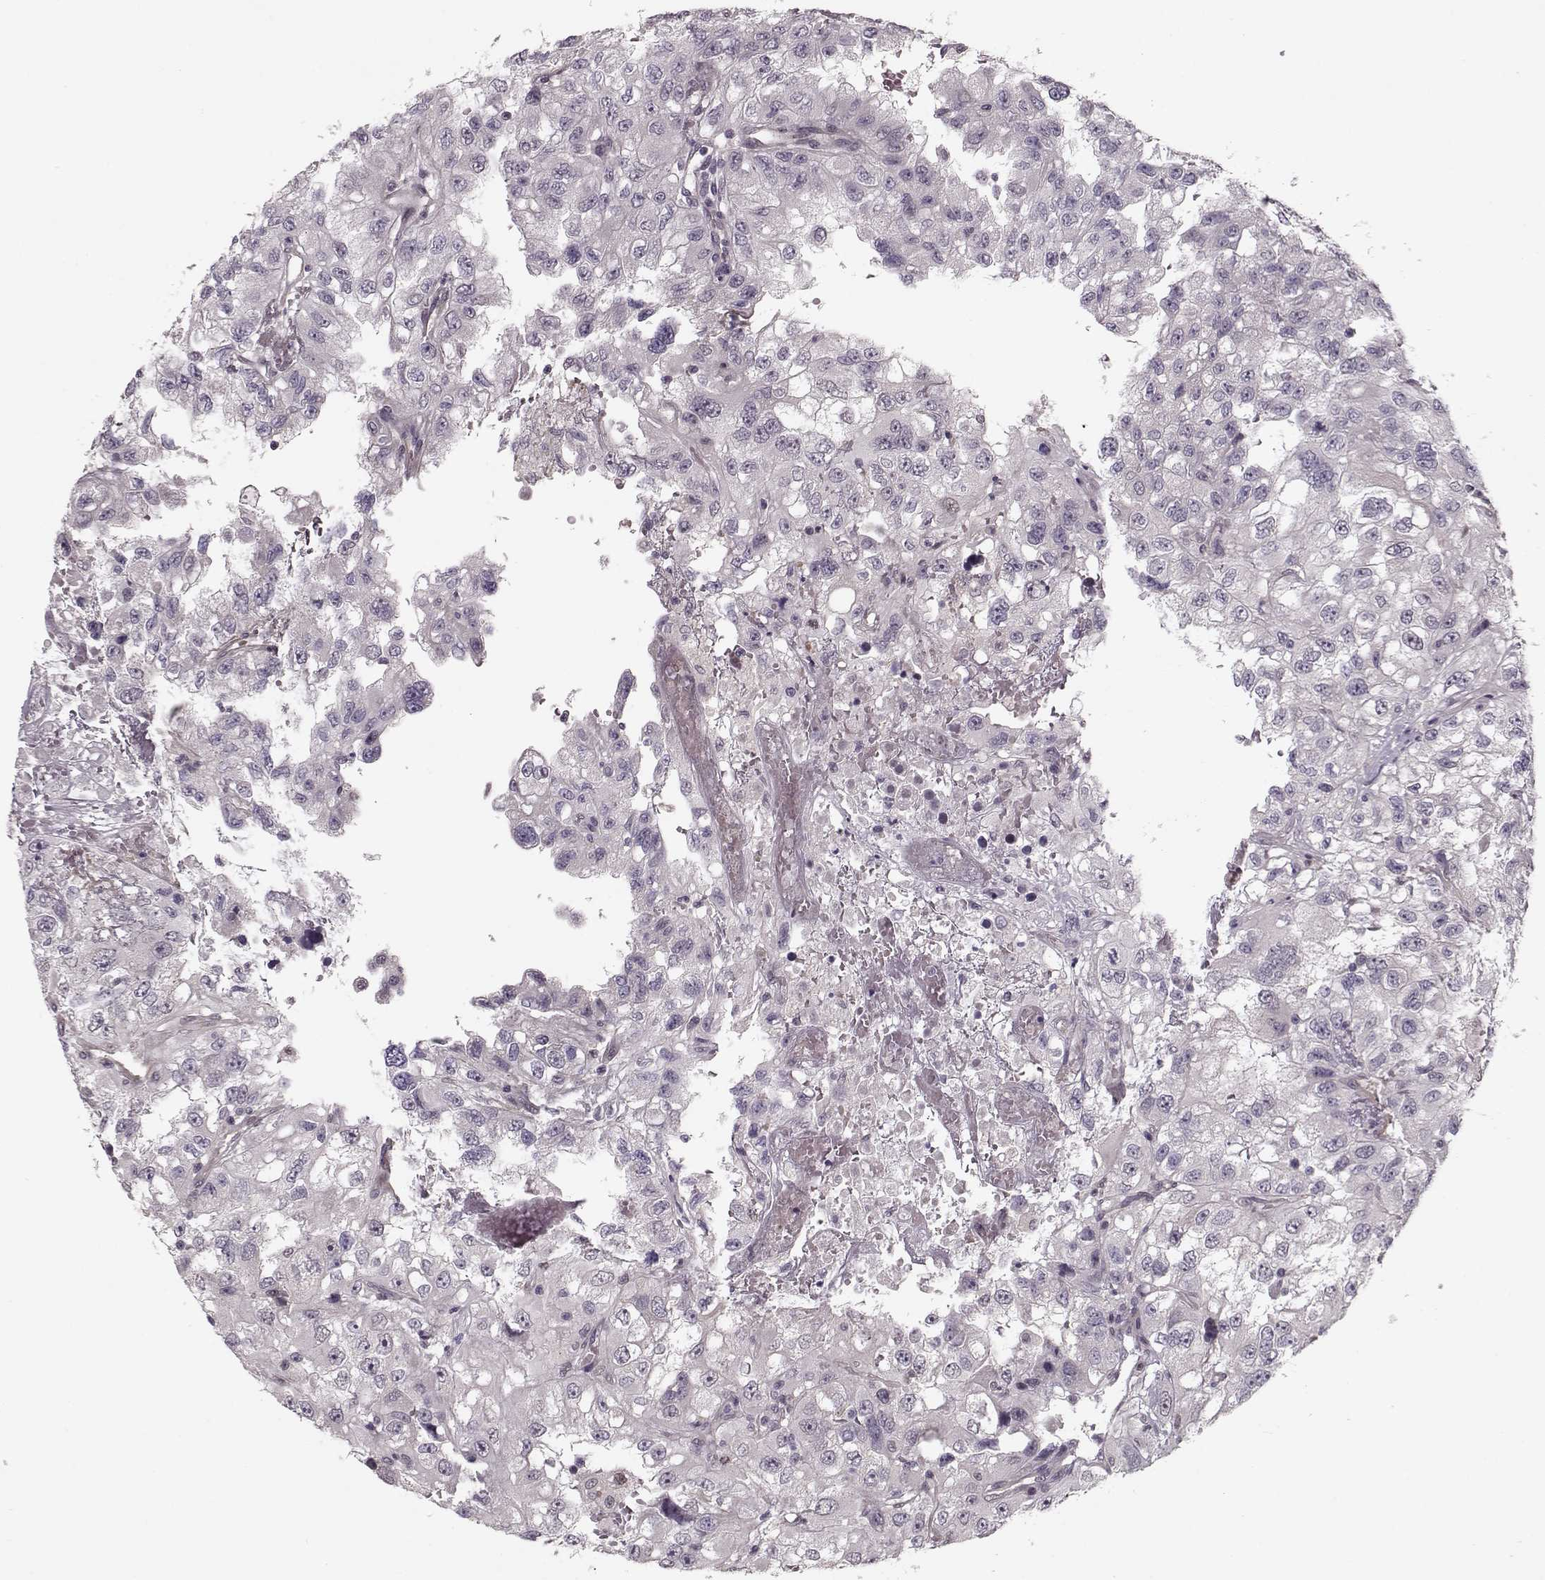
{"staining": {"intensity": "negative", "quantity": "none", "location": "none"}, "tissue": "renal cancer", "cell_type": "Tumor cells", "image_type": "cancer", "snomed": [{"axis": "morphology", "description": "Adenocarcinoma, NOS"}, {"axis": "topography", "description": "Kidney"}], "caption": "The histopathology image demonstrates no staining of tumor cells in renal cancer.", "gene": "DNAI3", "patient": {"sex": "male", "age": 64}}